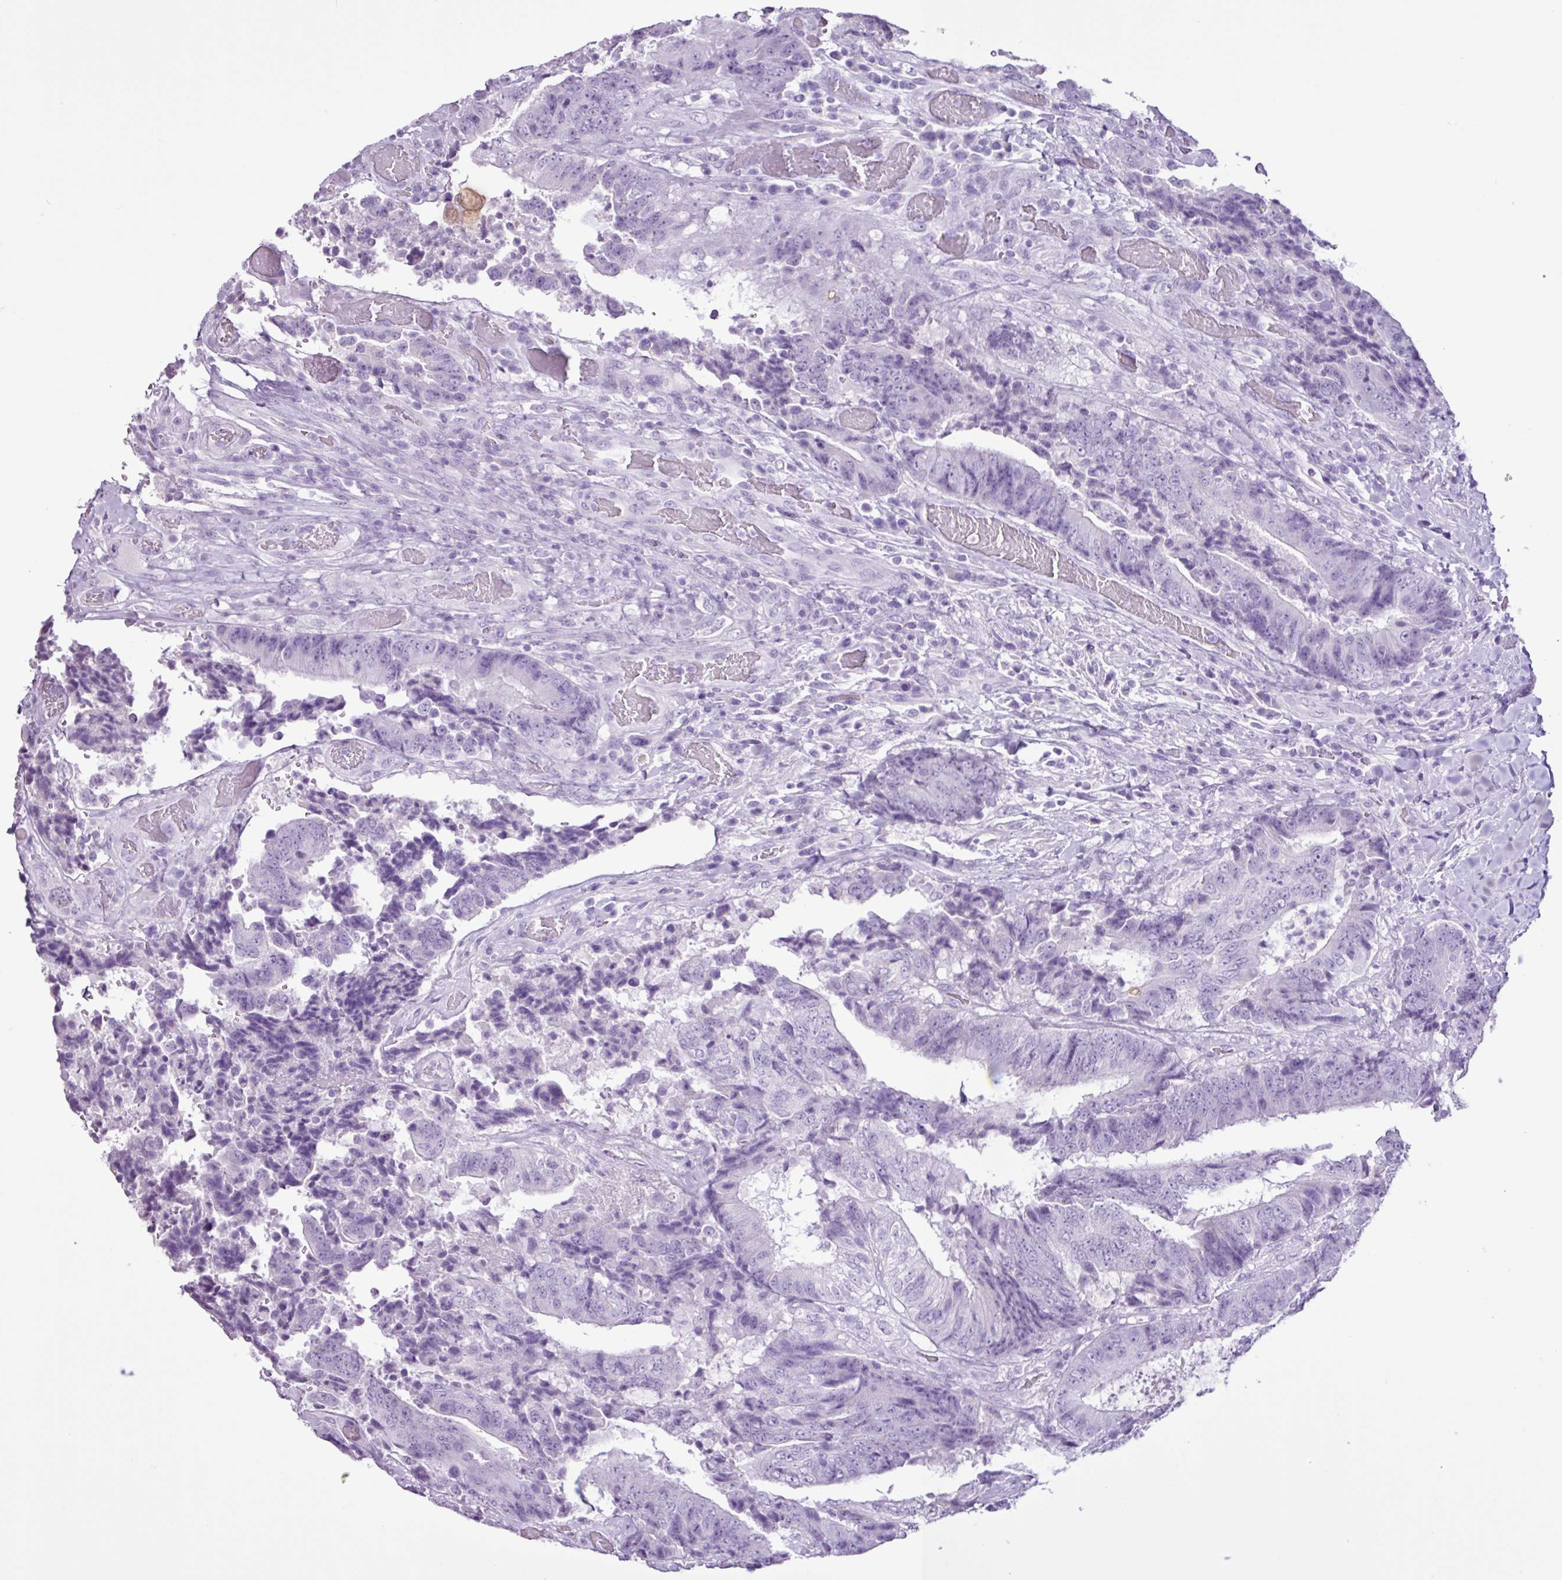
{"staining": {"intensity": "negative", "quantity": "none", "location": "none"}, "tissue": "colorectal cancer", "cell_type": "Tumor cells", "image_type": "cancer", "snomed": [{"axis": "morphology", "description": "Adenocarcinoma, NOS"}, {"axis": "topography", "description": "Rectum"}], "caption": "The photomicrograph demonstrates no significant expression in tumor cells of adenocarcinoma (colorectal).", "gene": "PGR", "patient": {"sex": "male", "age": 72}}